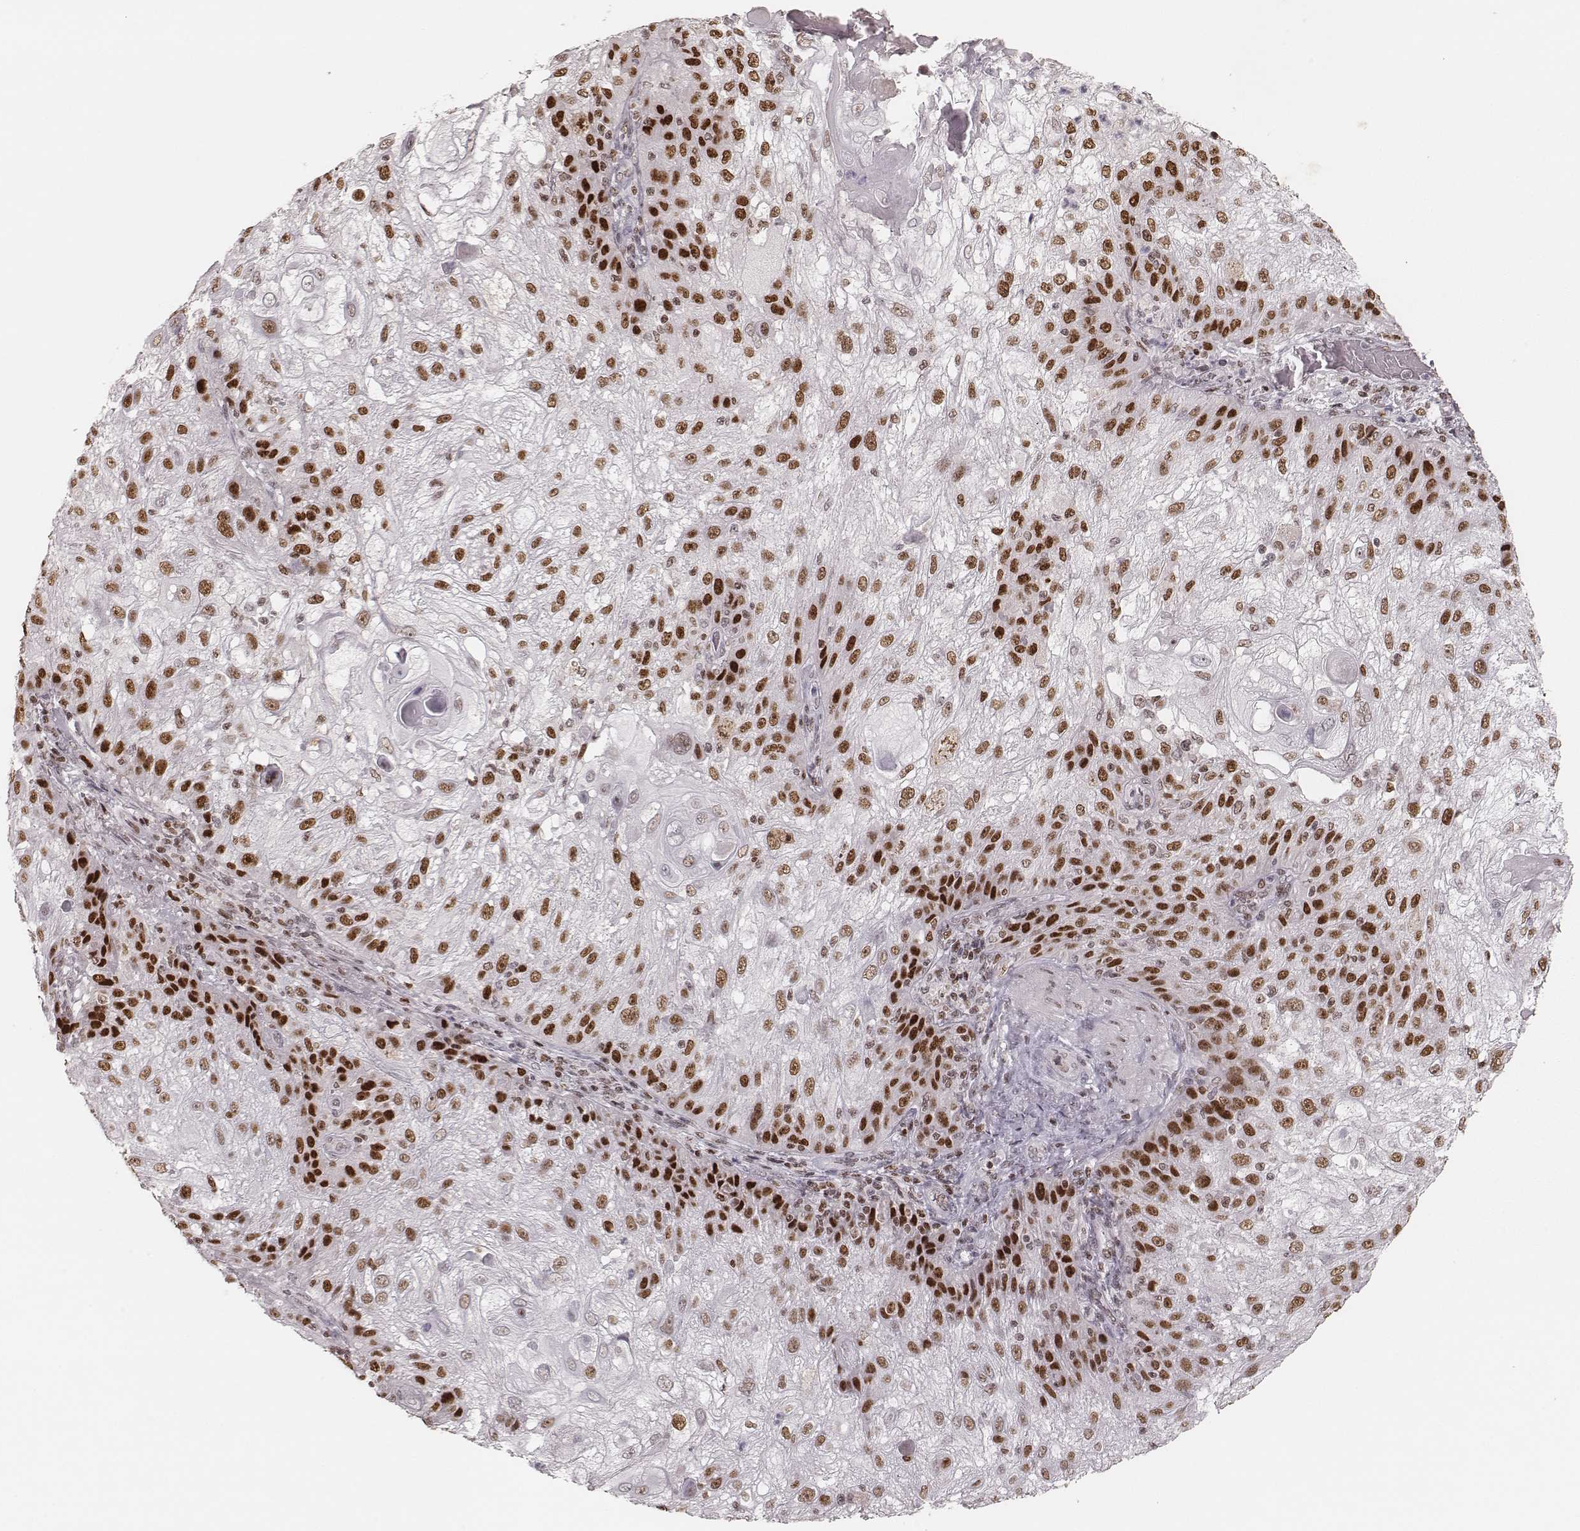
{"staining": {"intensity": "strong", "quantity": "<25%", "location": "nuclear"}, "tissue": "skin cancer", "cell_type": "Tumor cells", "image_type": "cancer", "snomed": [{"axis": "morphology", "description": "Normal tissue, NOS"}, {"axis": "morphology", "description": "Squamous cell carcinoma, NOS"}, {"axis": "topography", "description": "Skin"}], "caption": "Human skin cancer (squamous cell carcinoma) stained with a brown dye exhibits strong nuclear positive expression in about <25% of tumor cells.", "gene": "PARP1", "patient": {"sex": "female", "age": 83}}